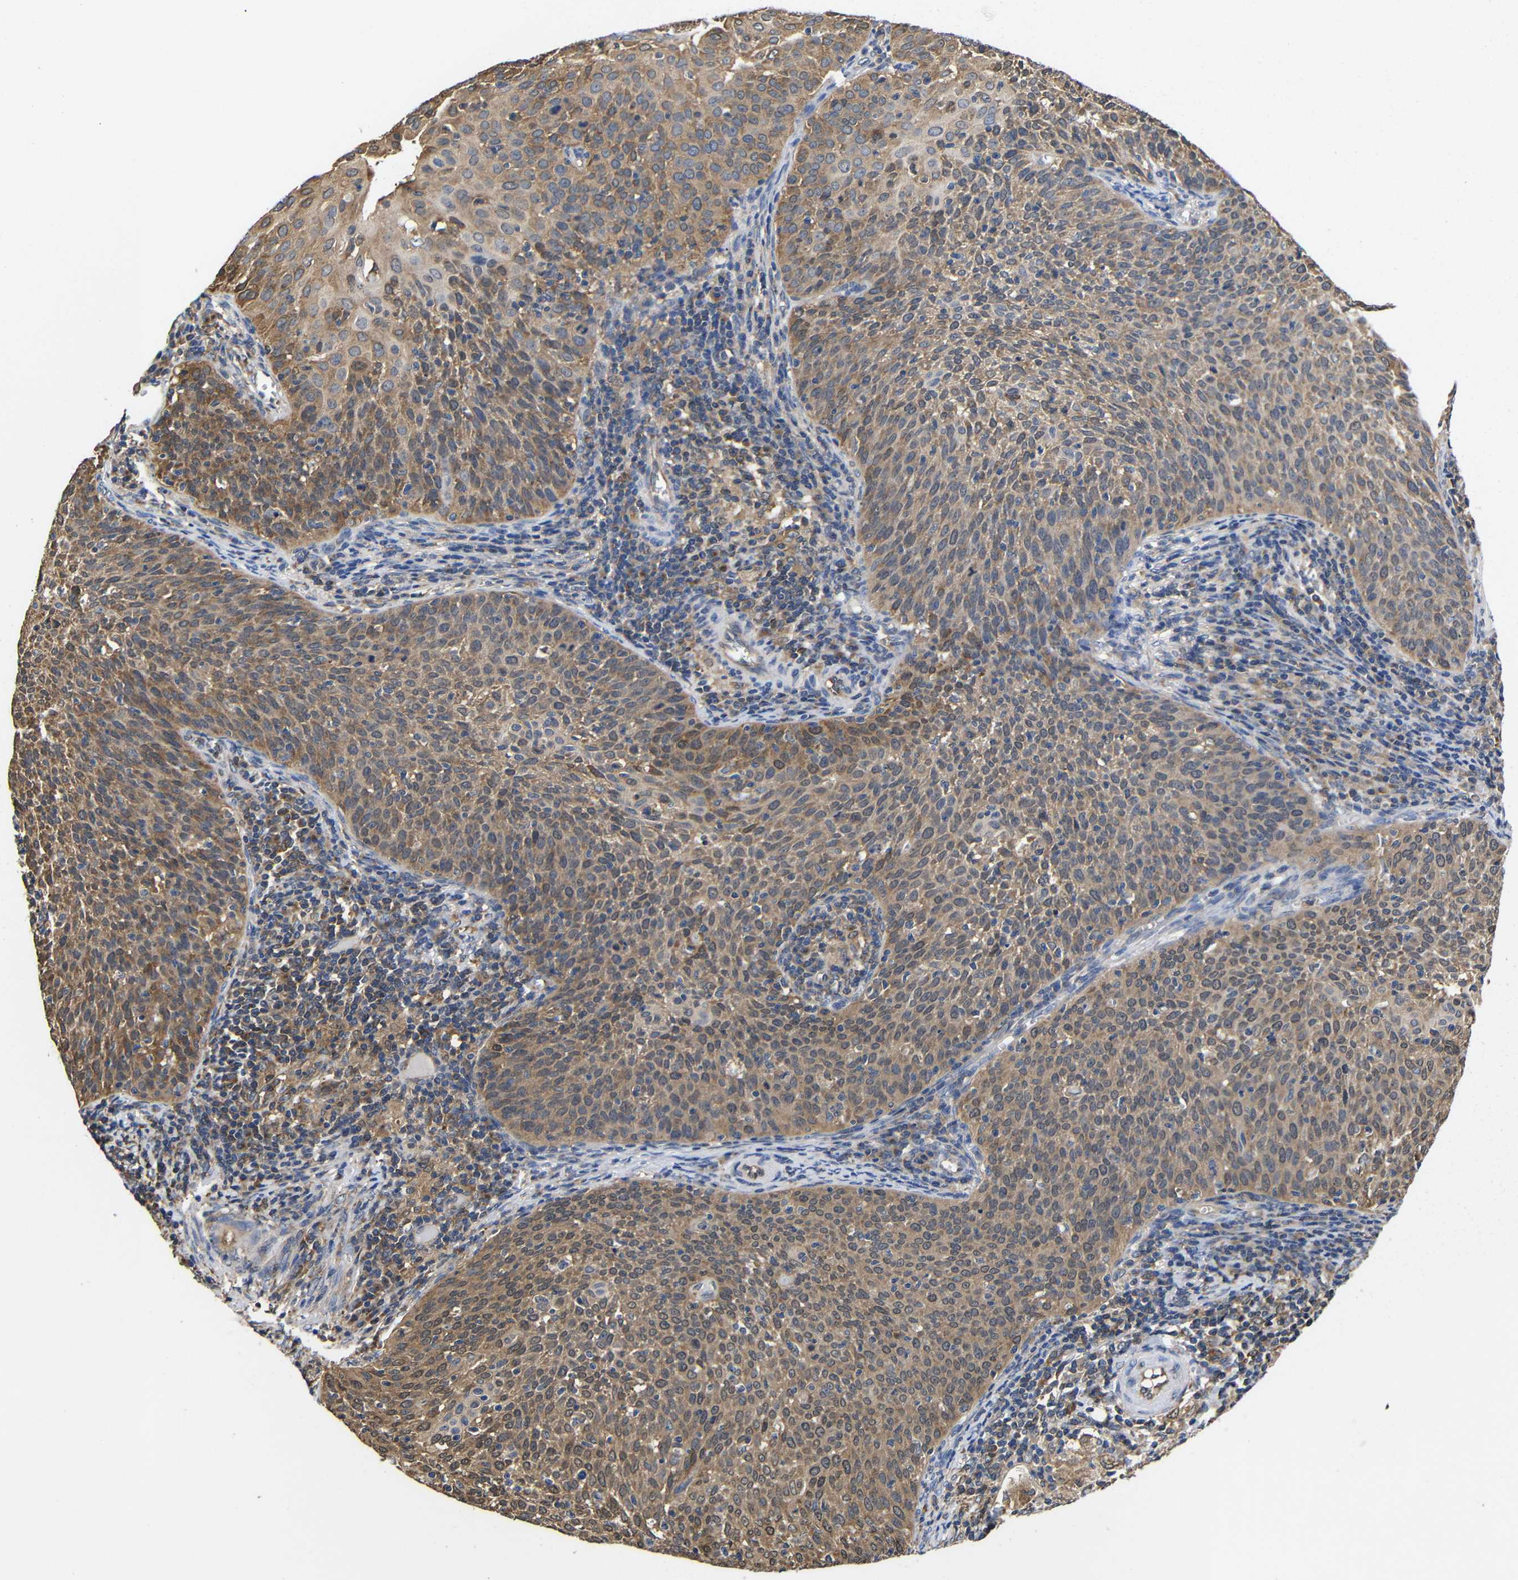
{"staining": {"intensity": "moderate", "quantity": ">75%", "location": "cytoplasmic/membranous"}, "tissue": "cervical cancer", "cell_type": "Tumor cells", "image_type": "cancer", "snomed": [{"axis": "morphology", "description": "Squamous cell carcinoma, NOS"}, {"axis": "topography", "description": "Cervix"}], "caption": "An image of squamous cell carcinoma (cervical) stained for a protein displays moderate cytoplasmic/membranous brown staining in tumor cells. (Stains: DAB (3,3'-diaminobenzidine) in brown, nuclei in blue, Microscopy: brightfield microscopy at high magnification).", "gene": "LRRCC1", "patient": {"sex": "female", "age": 38}}